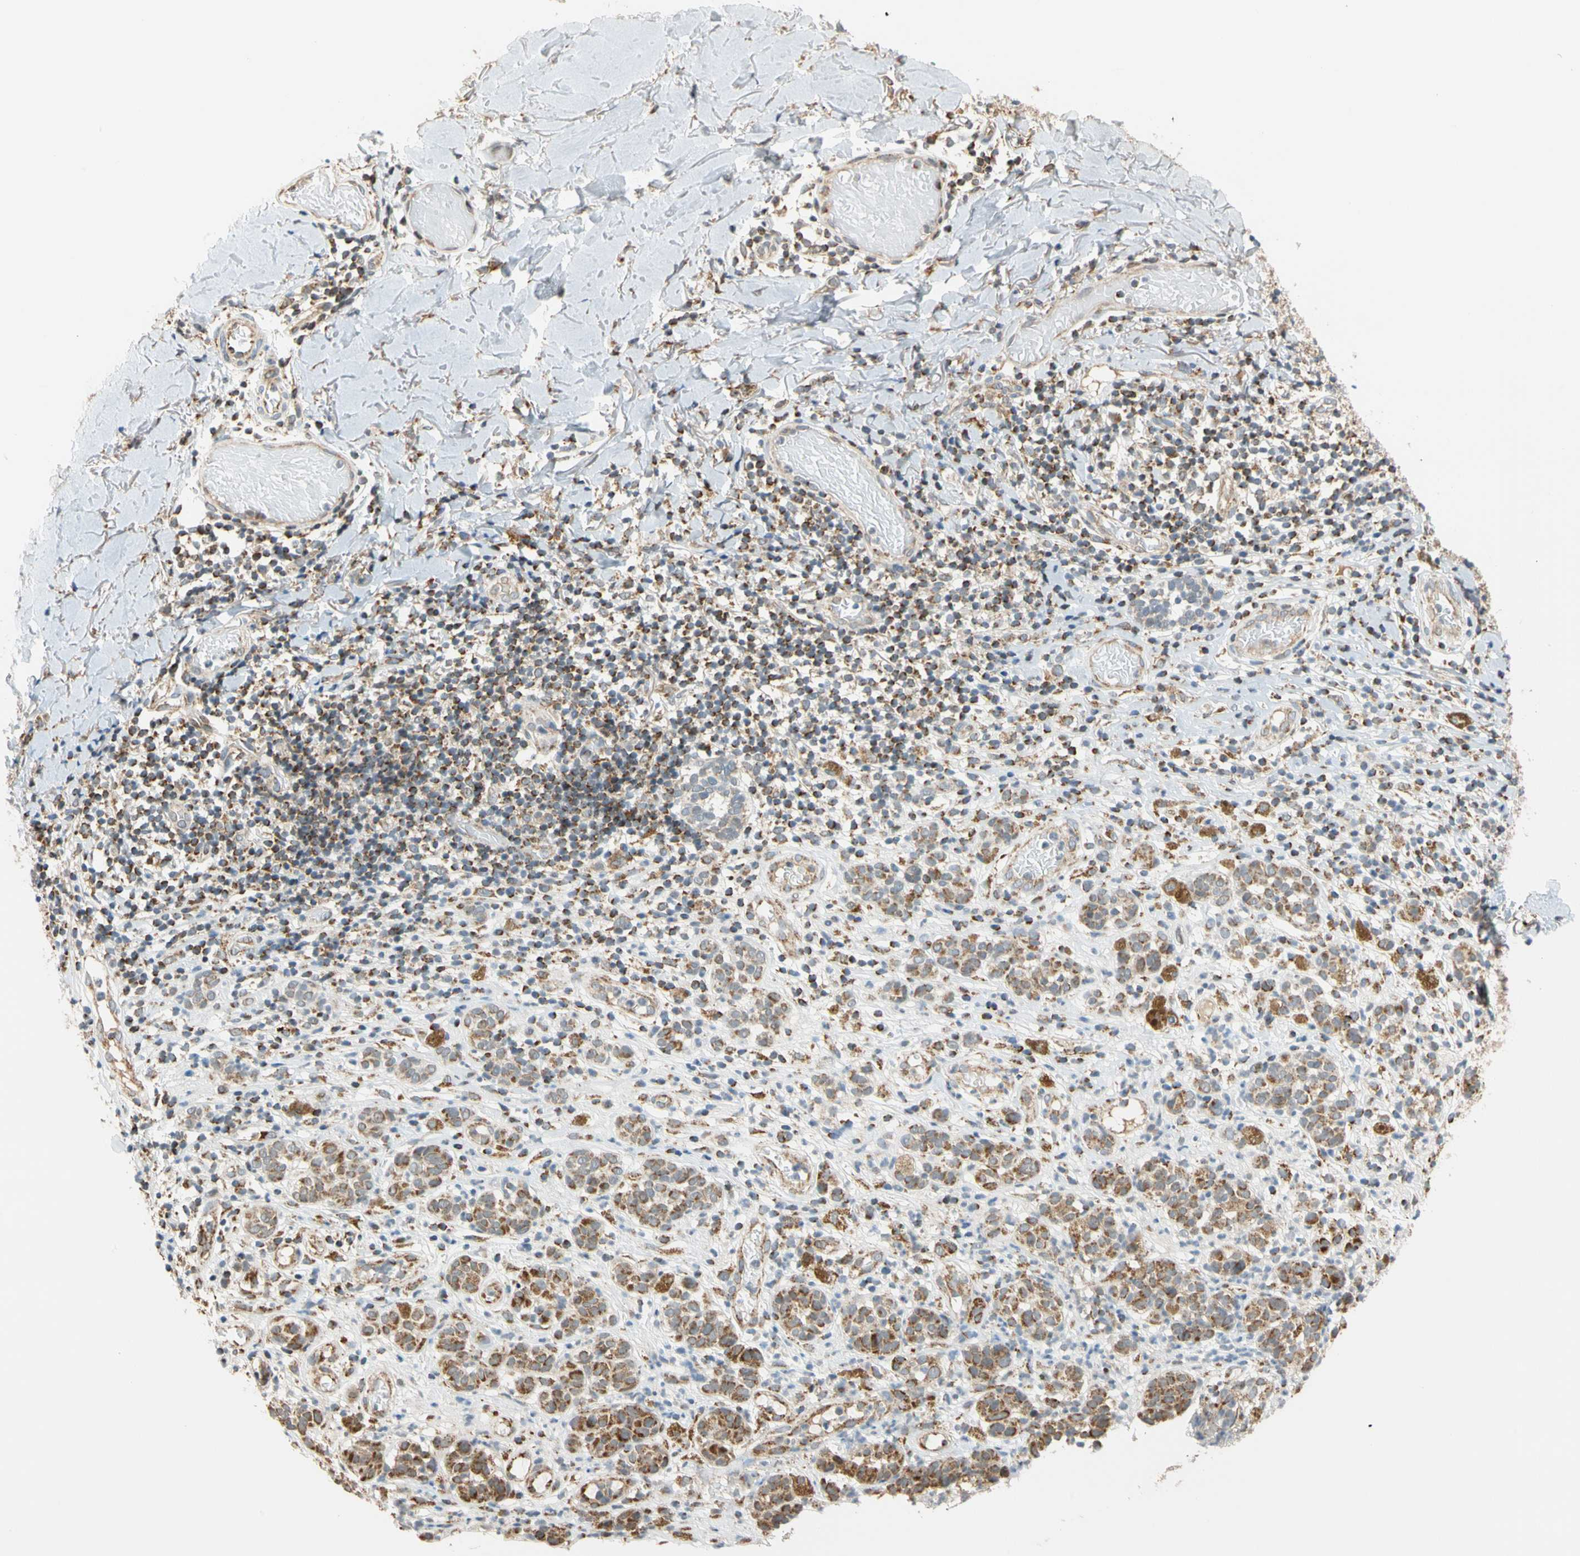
{"staining": {"intensity": "moderate", "quantity": ">75%", "location": "cytoplasmic/membranous"}, "tissue": "melanoma", "cell_type": "Tumor cells", "image_type": "cancer", "snomed": [{"axis": "morphology", "description": "Malignant melanoma, NOS"}, {"axis": "topography", "description": "Skin"}], "caption": "A high-resolution image shows immunohistochemistry (IHC) staining of malignant melanoma, which exhibits moderate cytoplasmic/membranous expression in about >75% of tumor cells.", "gene": "SFXN3", "patient": {"sex": "male", "age": 64}}